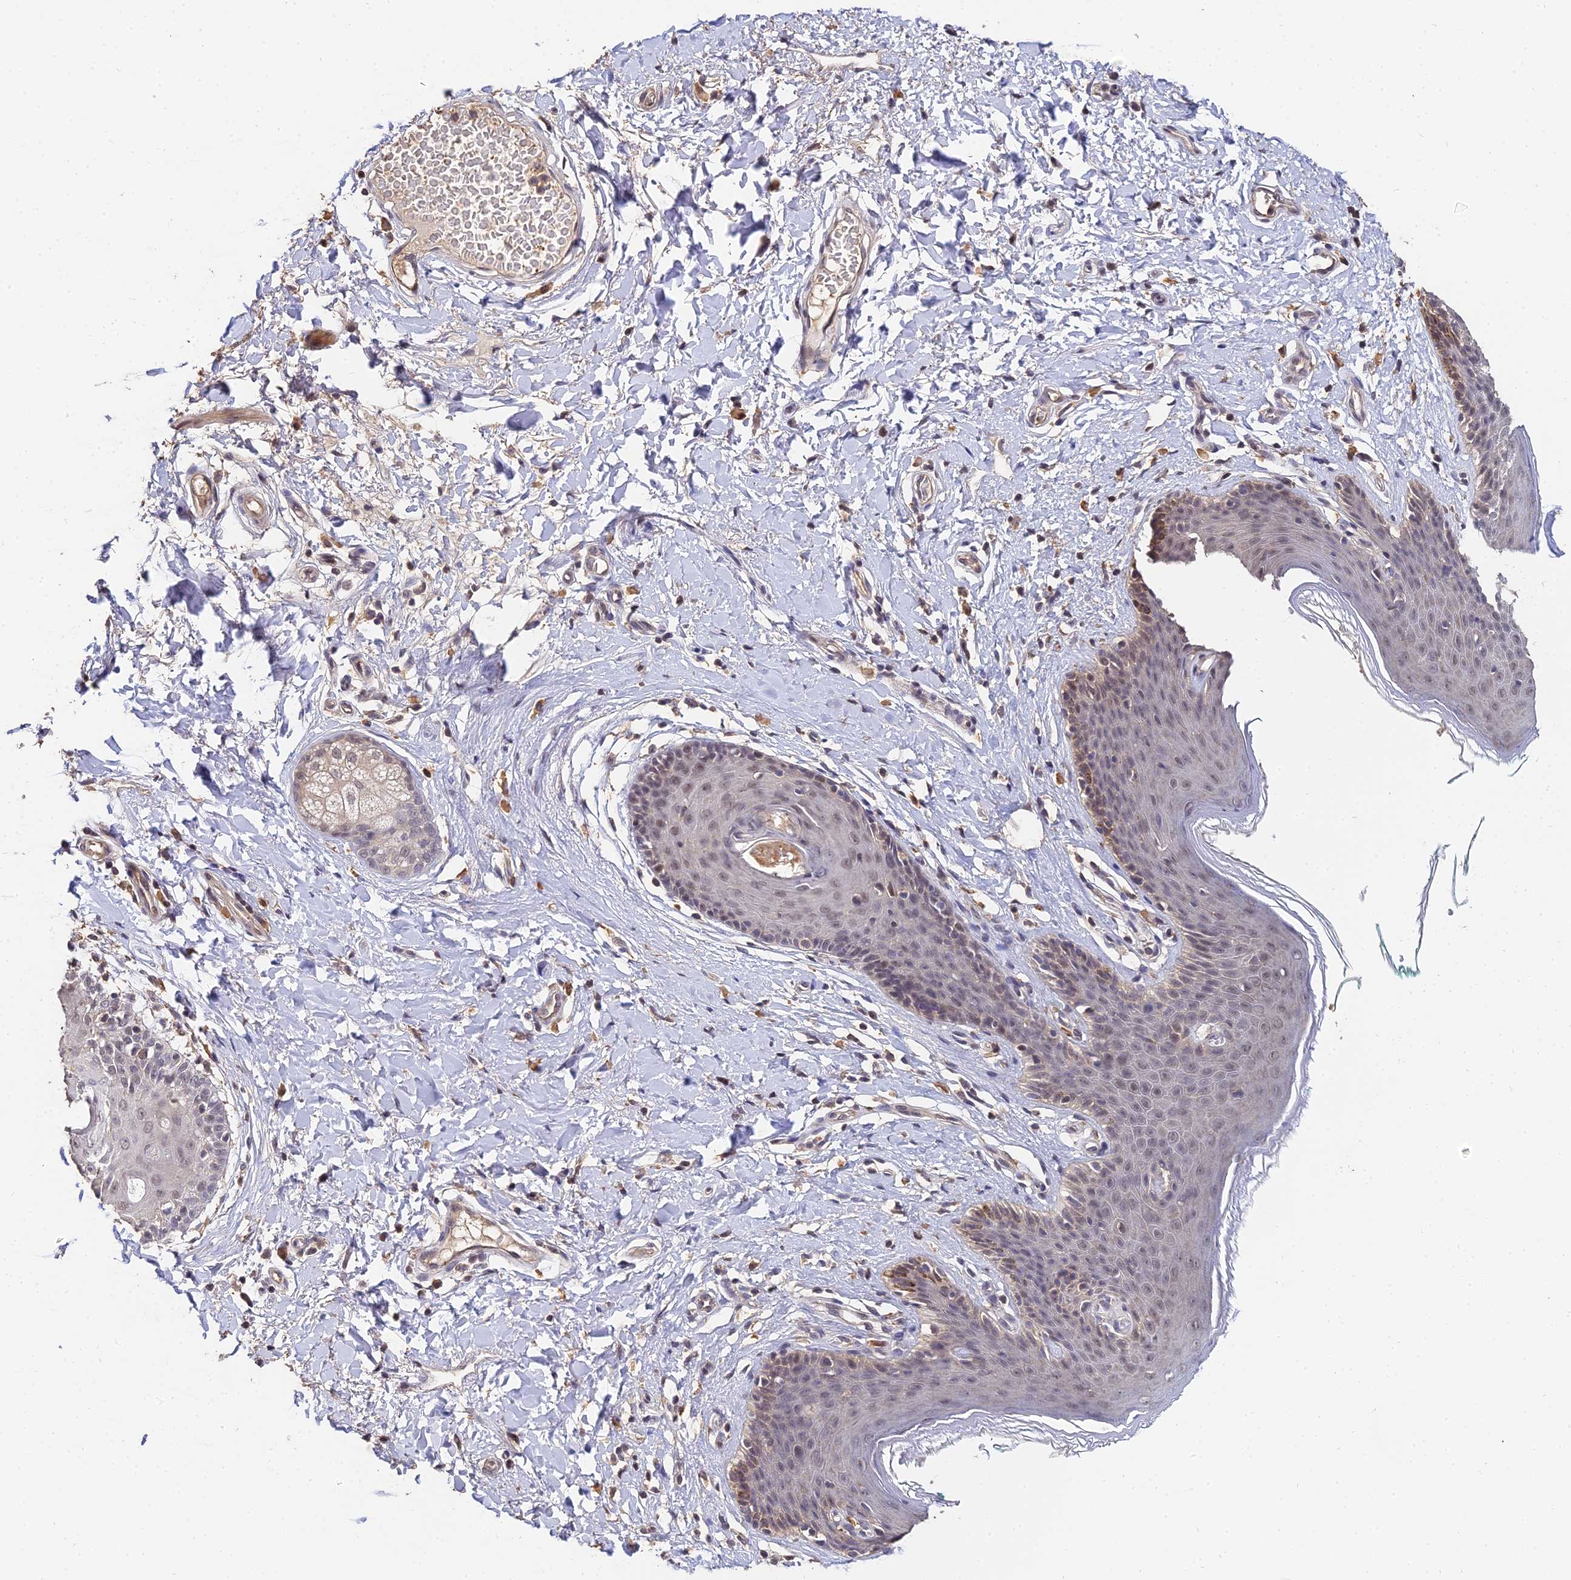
{"staining": {"intensity": "weak", "quantity": "25%-75%", "location": "nuclear"}, "tissue": "skin", "cell_type": "Epidermal cells", "image_type": "normal", "snomed": [{"axis": "morphology", "description": "Normal tissue, NOS"}, {"axis": "topography", "description": "Vulva"}], "caption": "Human skin stained with a brown dye shows weak nuclear positive staining in approximately 25%-75% of epidermal cells.", "gene": "LSM5", "patient": {"sex": "female", "age": 66}}